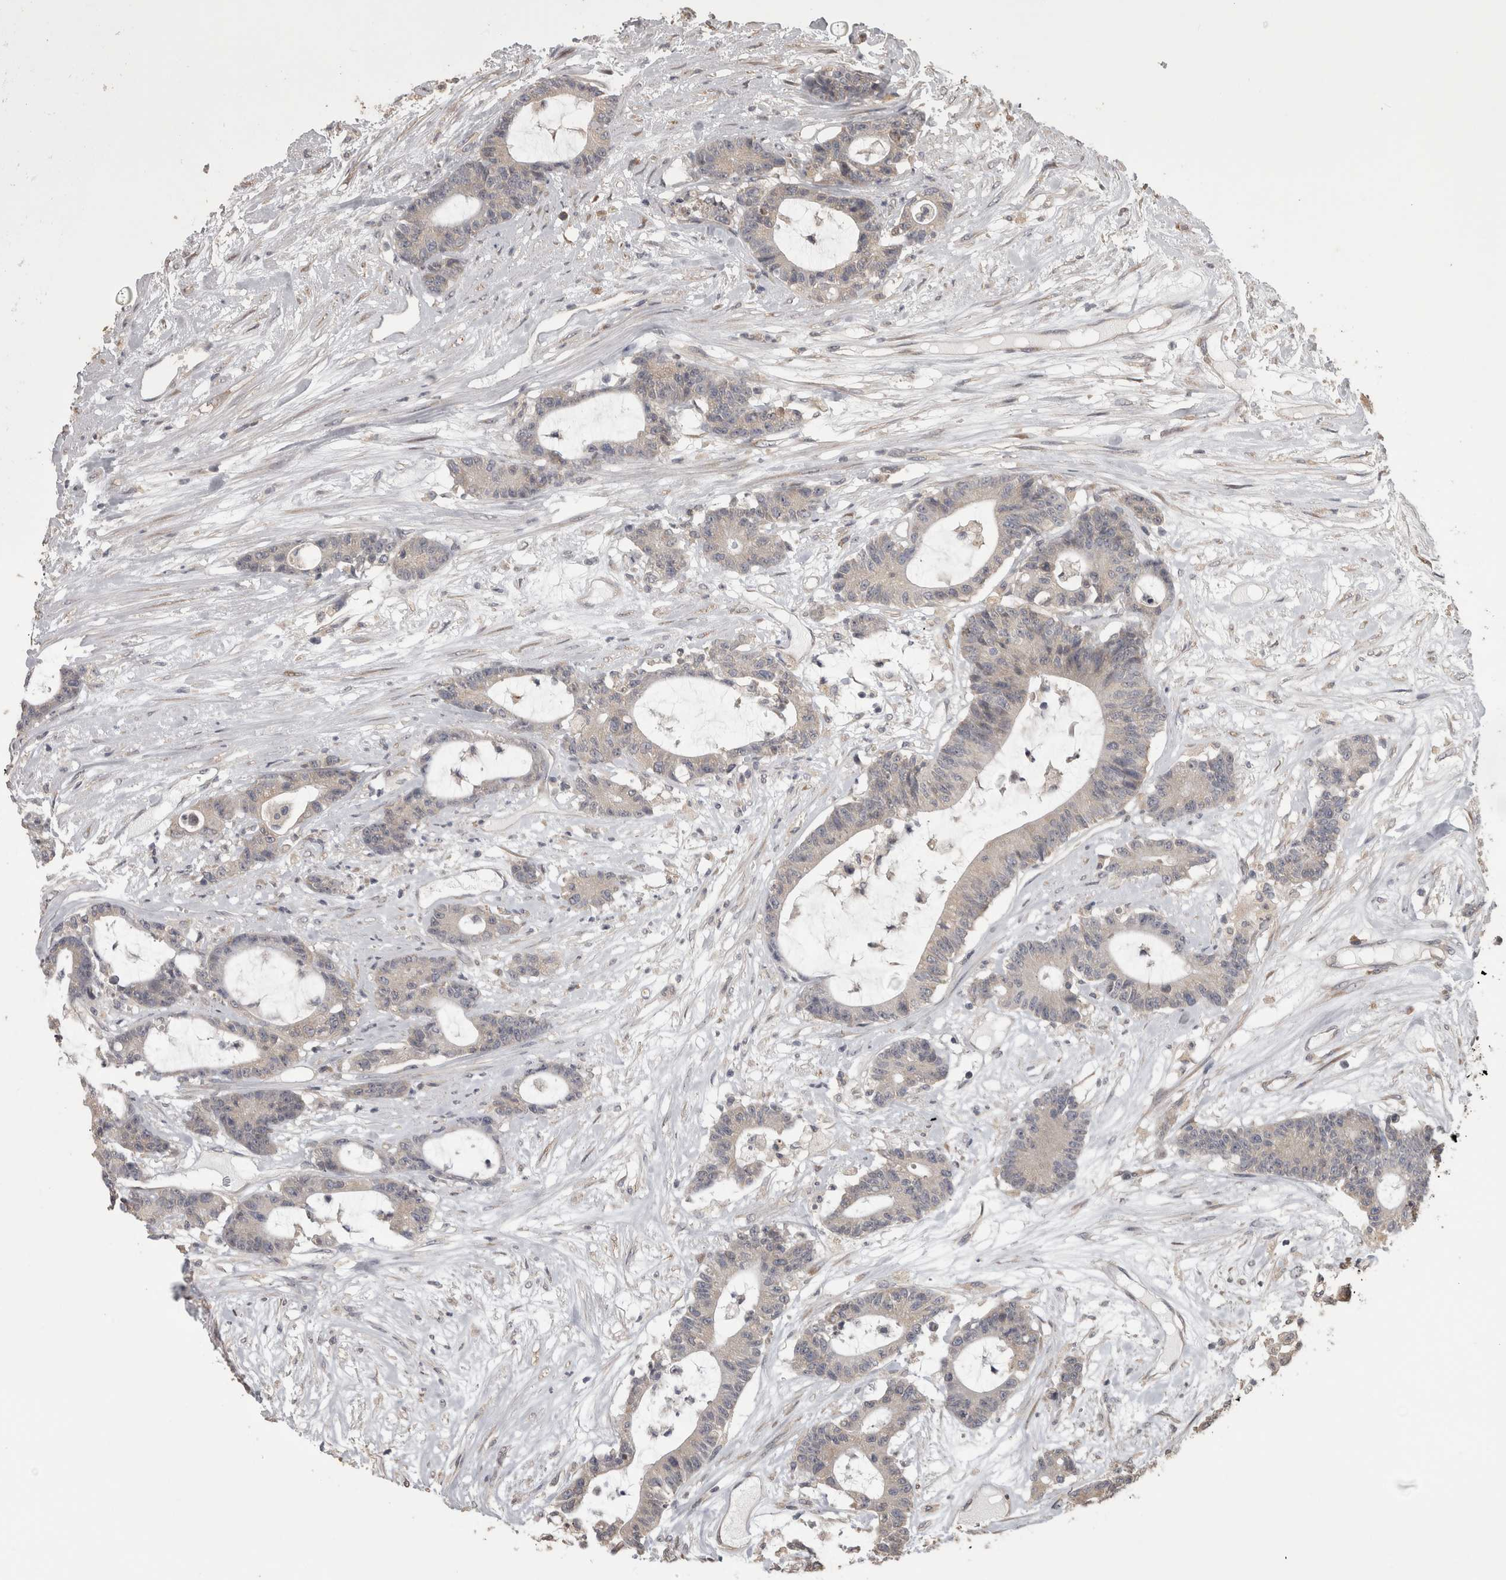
{"staining": {"intensity": "weak", "quantity": "25%-75%", "location": "cytoplasmic/membranous"}, "tissue": "colorectal cancer", "cell_type": "Tumor cells", "image_type": "cancer", "snomed": [{"axis": "morphology", "description": "Adenocarcinoma, NOS"}, {"axis": "topography", "description": "Colon"}], "caption": "Brown immunohistochemical staining in adenocarcinoma (colorectal) exhibits weak cytoplasmic/membranous positivity in approximately 25%-75% of tumor cells.", "gene": "RAB29", "patient": {"sex": "female", "age": 84}}